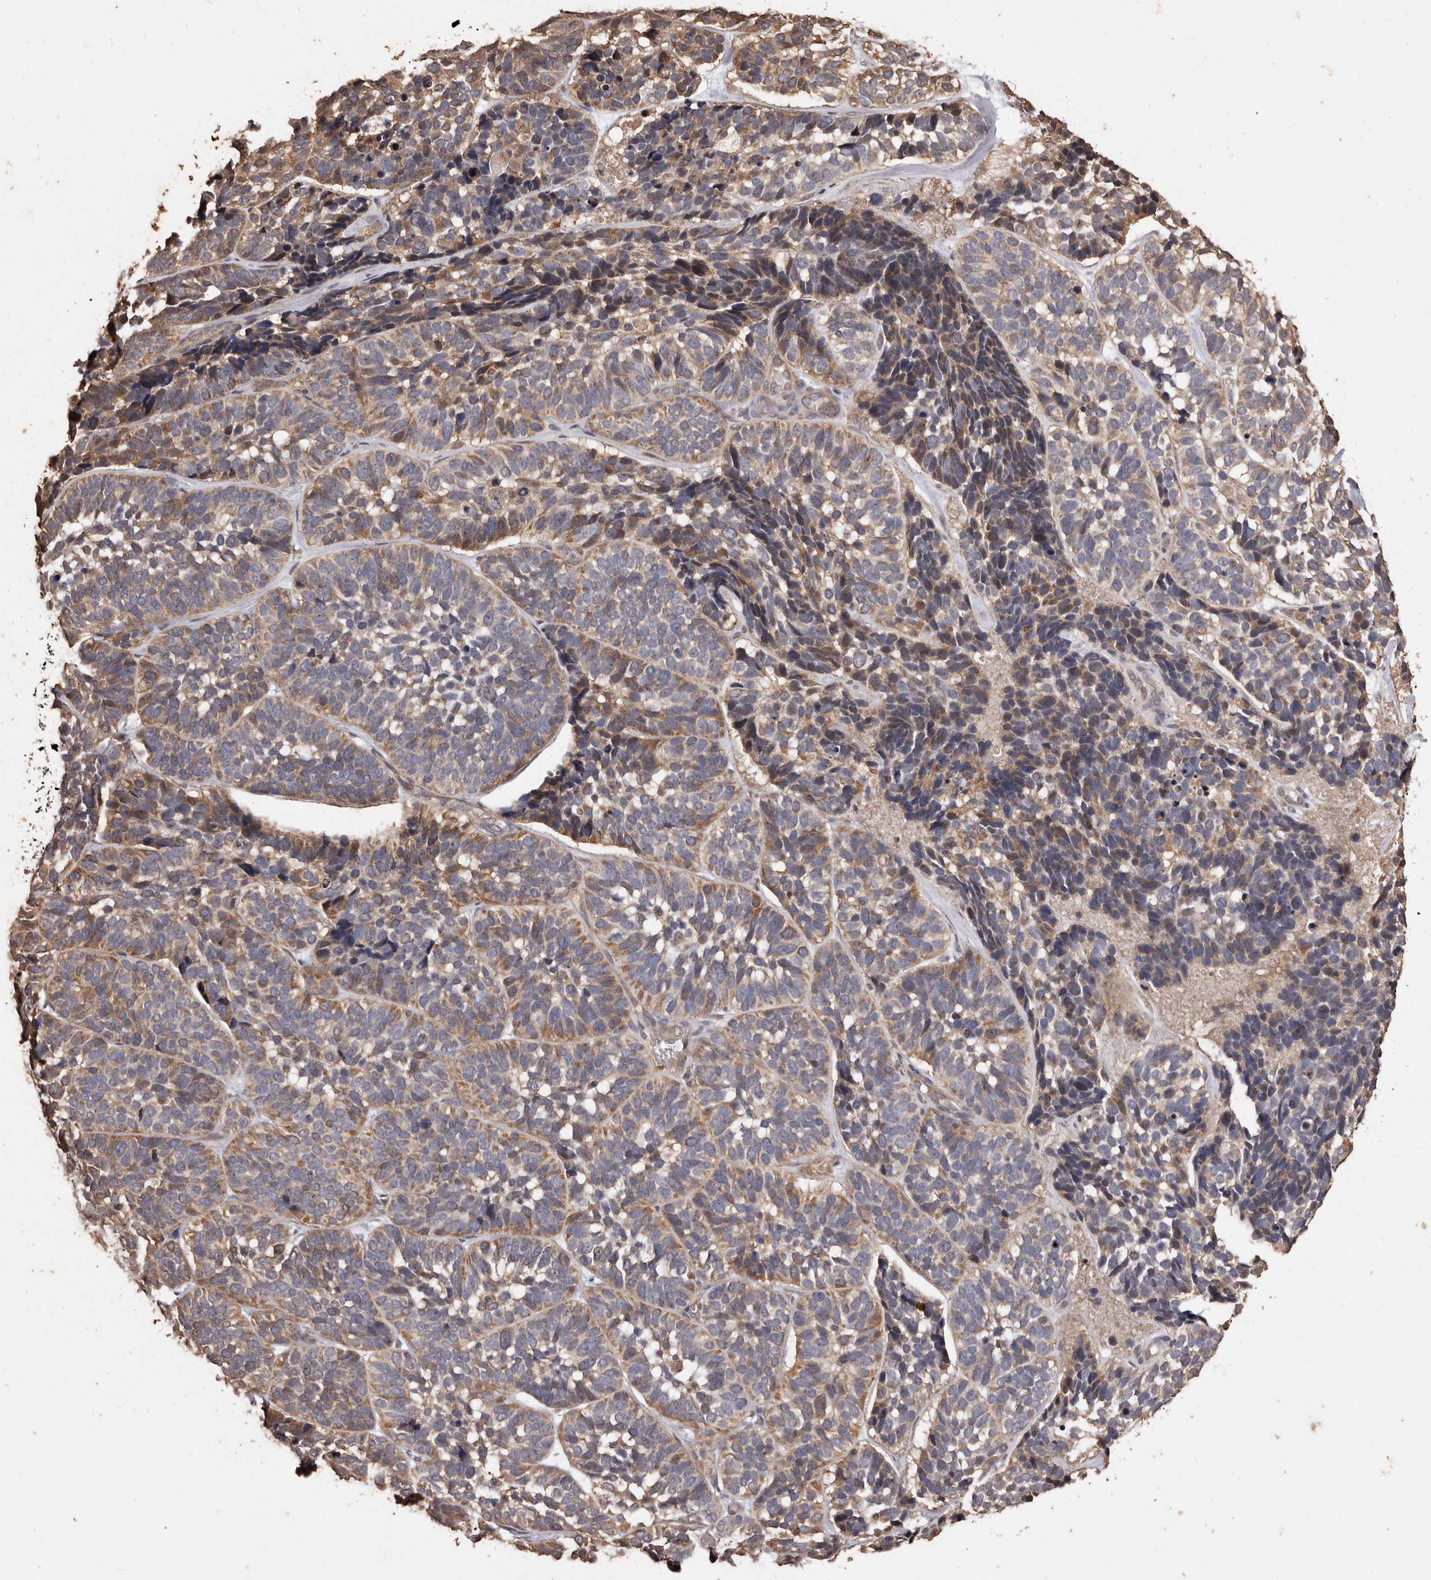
{"staining": {"intensity": "moderate", "quantity": ">75%", "location": "cytoplasmic/membranous"}, "tissue": "skin cancer", "cell_type": "Tumor cells", "image_type": "cancer", "snomed": [{"axis": "morphology", "description": "Basal cell carcinoma"}, {"axis": "topography", "description": "Skin"}], "caption": "The image shows a brown stain indicating the presence of a protein in the cytoplasmic/membranous of tumor cells in basal cell carcinoma (skin). (Brightfield microscopy of DAB IHC at high magnification).", "gene": "NAV1", "patient": {"sex": "male", "age": 62}}